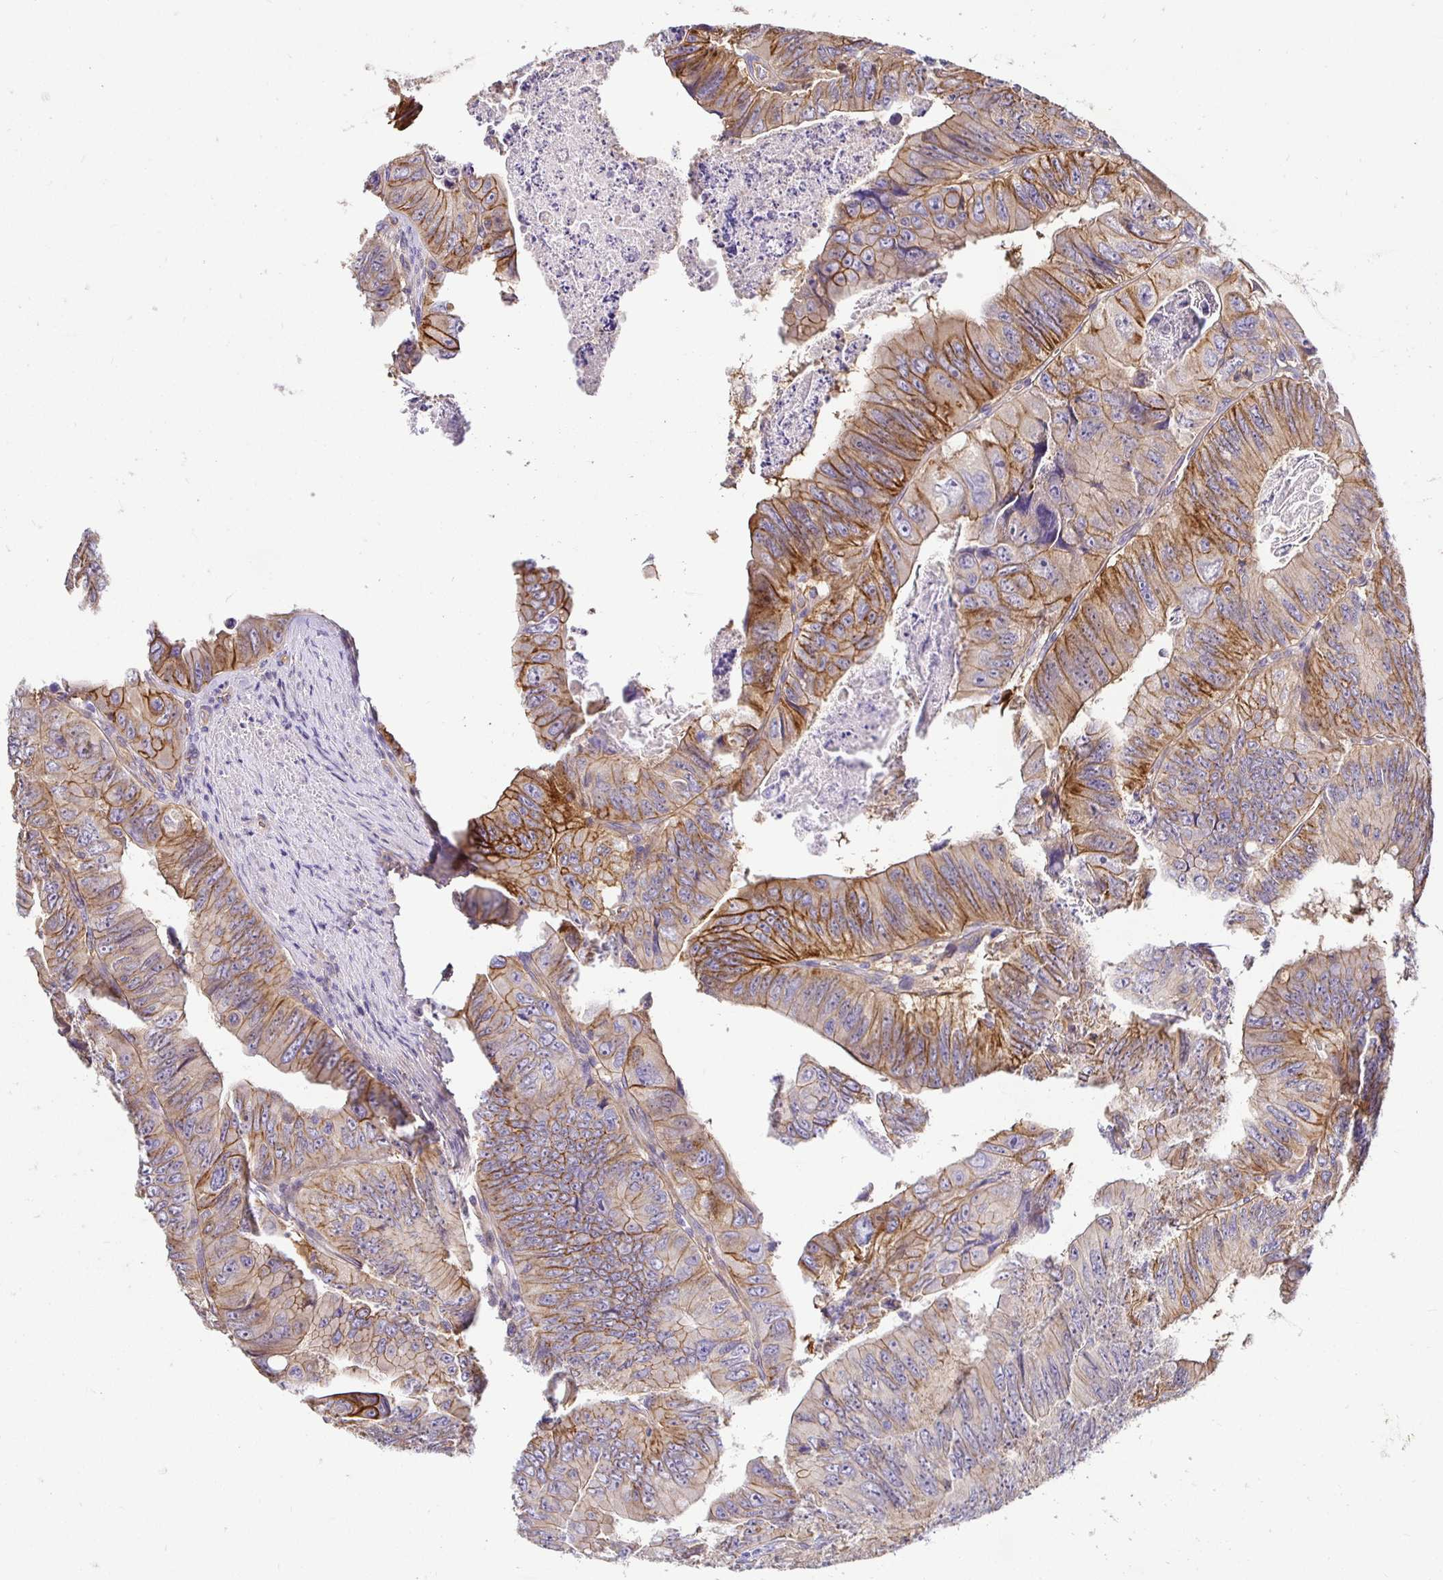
{"staining": {"intensity": "moderate", "quantity": ">75%", "location": "cytoplasmic/membranous"}, "tissue": "colorectal cancer", "cell_type": "Tumor cells", "image_type": "cancer", "snomed": [{"axis": "morphology", "description": "Adenocarcinoma, NOS"}, {"axis": "topography", "description": "Colon"}], "caption": "A brown stain shows moderate cytoplasmic/membranous positivity of a protein in human colorectal adenocarcinoma tumor cells. The staining was performed using DAB (3,3'-diaminobenzidine) to visualize the protein expression in brown, while the nuclei were stained in blue with hematoxylin (Magnification: 20x).", "gene": "SLC9A1", "patient": {"sex": "female", "age": 84}}